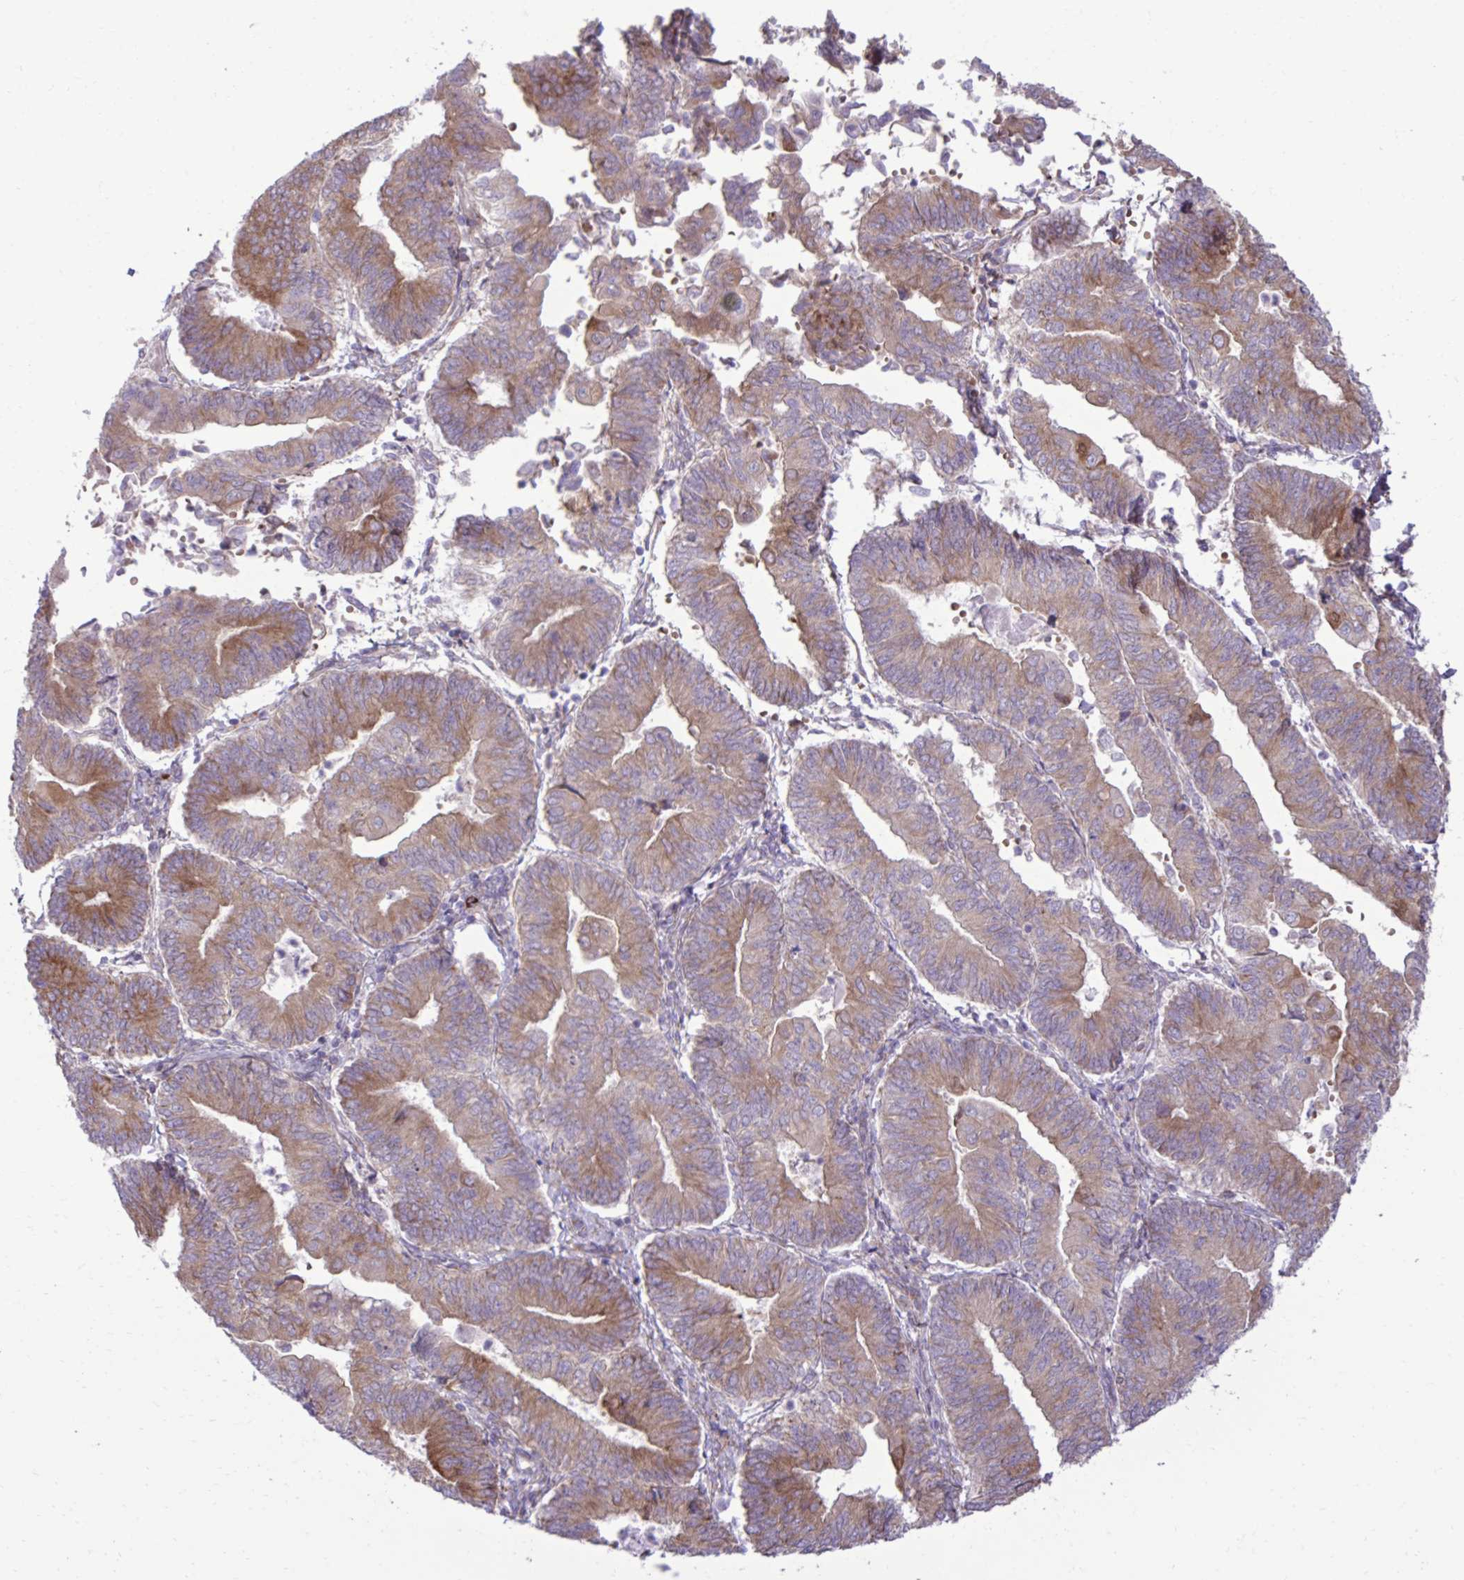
{"staining": {"intensity": "moderate", "quantity": ">75%", "location": "cytoplasmic/membranous"}, "tissue": "endometrial cancer", "cell_type": "Tumor cells", "image_type": "cancer", "snomed": [{"axis": "morphology", "description": "Adenocarcinoma, NOS"}, {"axis": "topography", "description": "Endometrium"}], "caption": "A brown stain labels moderate cytoplasmic/membranous staining of a protein in endometrial cancer tumor cells.", "gene": "LIMS1", "patient": {"sex": "female", "age": 65}}